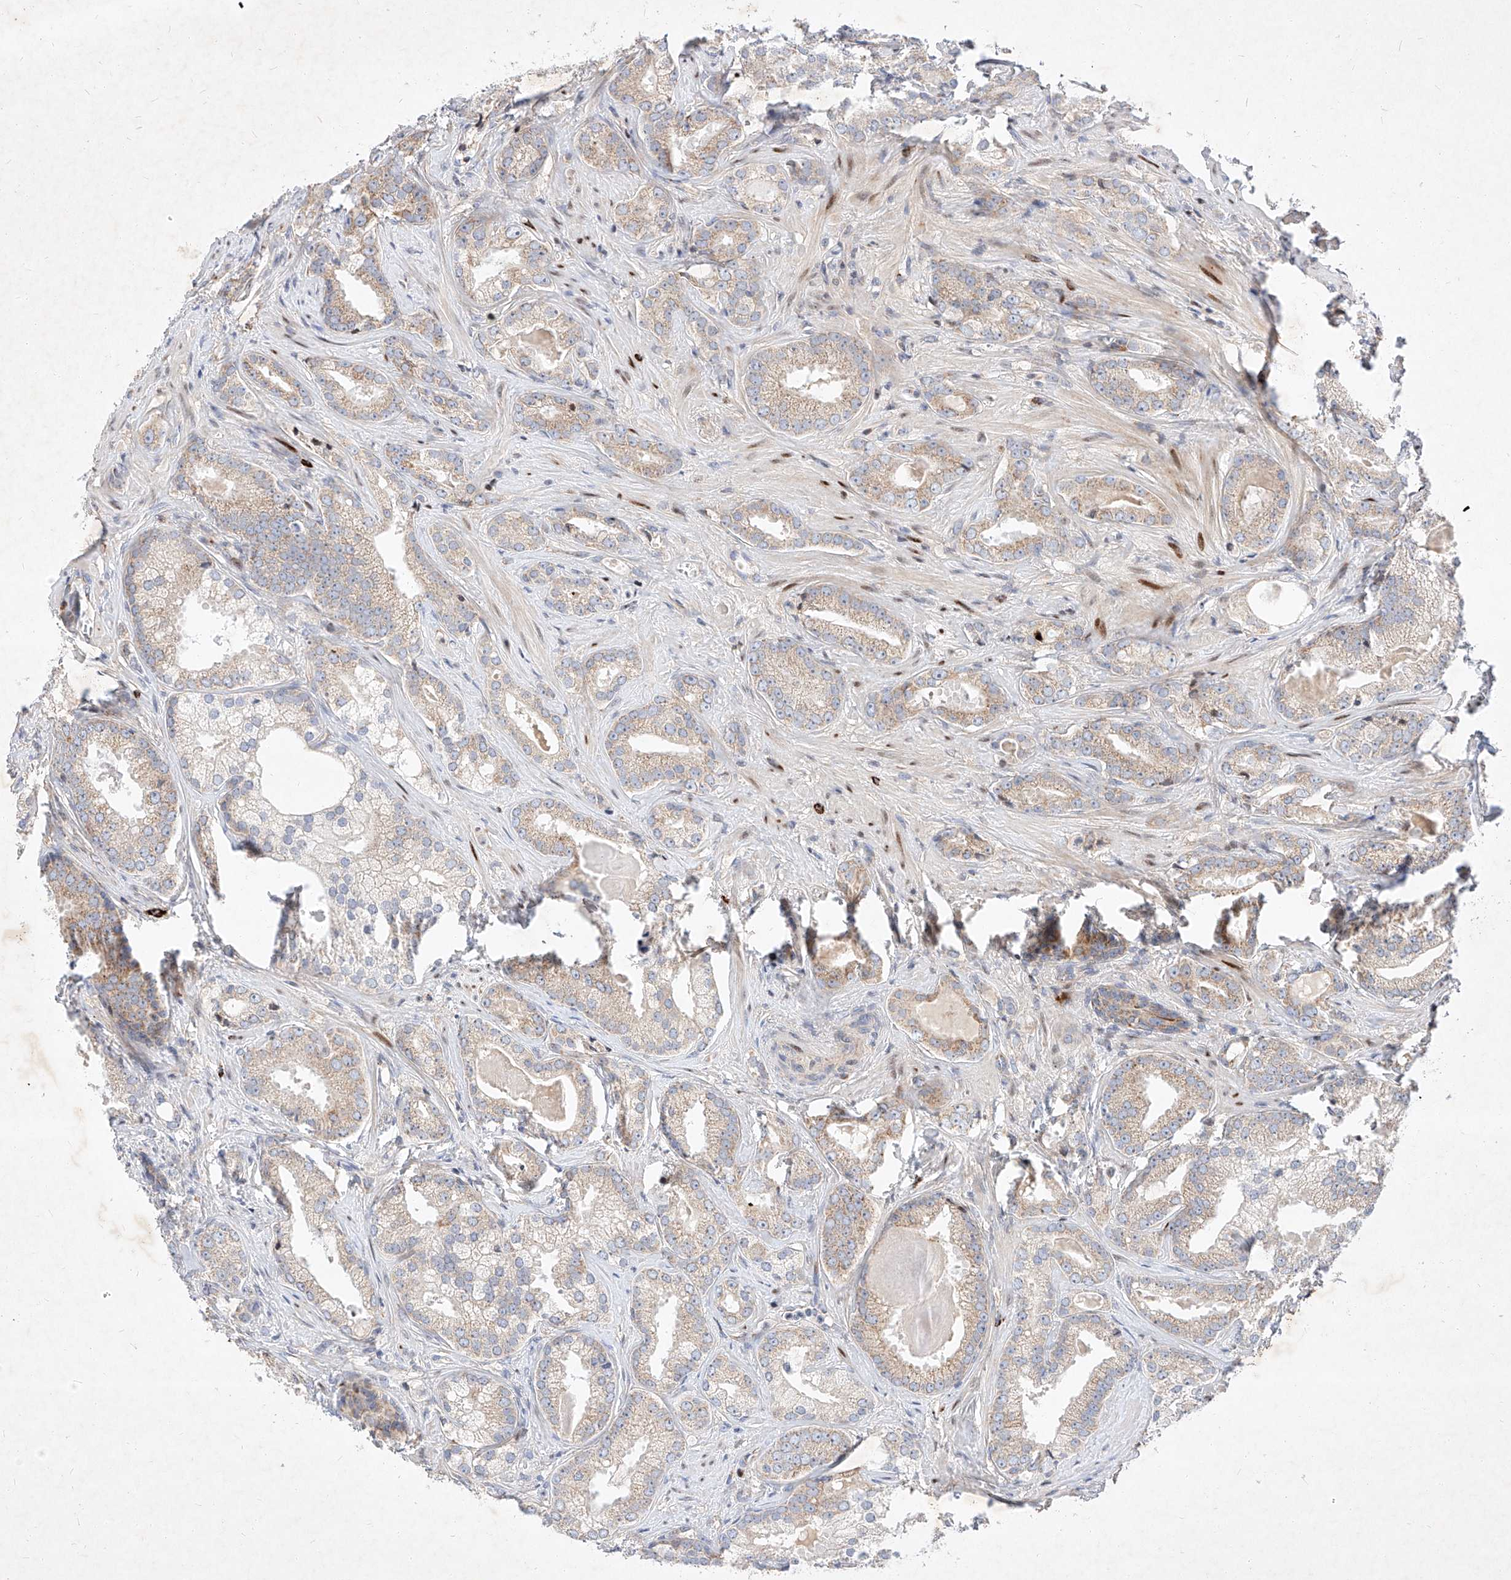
{"staining": {"intensity": "weak", "quantity": "25%-75%", "location": "cytoplasmic/membranous"}, "tissue": "prostate cancer", "cell_type": "Tumor cells", "image_type": "cancer", "snomed": [{"axis": "morphology", "description": "Normal morphology"}, {"axis": "morphology", "description": "Adenocarcinoma, Low grade"}, {"axis": "topography", "description": "Prostate"}], "caption": "Protein staining displays weak cytoplasmic/membranous positivity in approximately 25%-75% of tumor cells in prostate low-grade adenocarcinoma. Using DAB (brown) and hematoxylin (blue) stains, captured at high magnification using brightfield microscopy.", "gene": "OSGEPL1", "patient": {"sex": "male", "age": 72}}